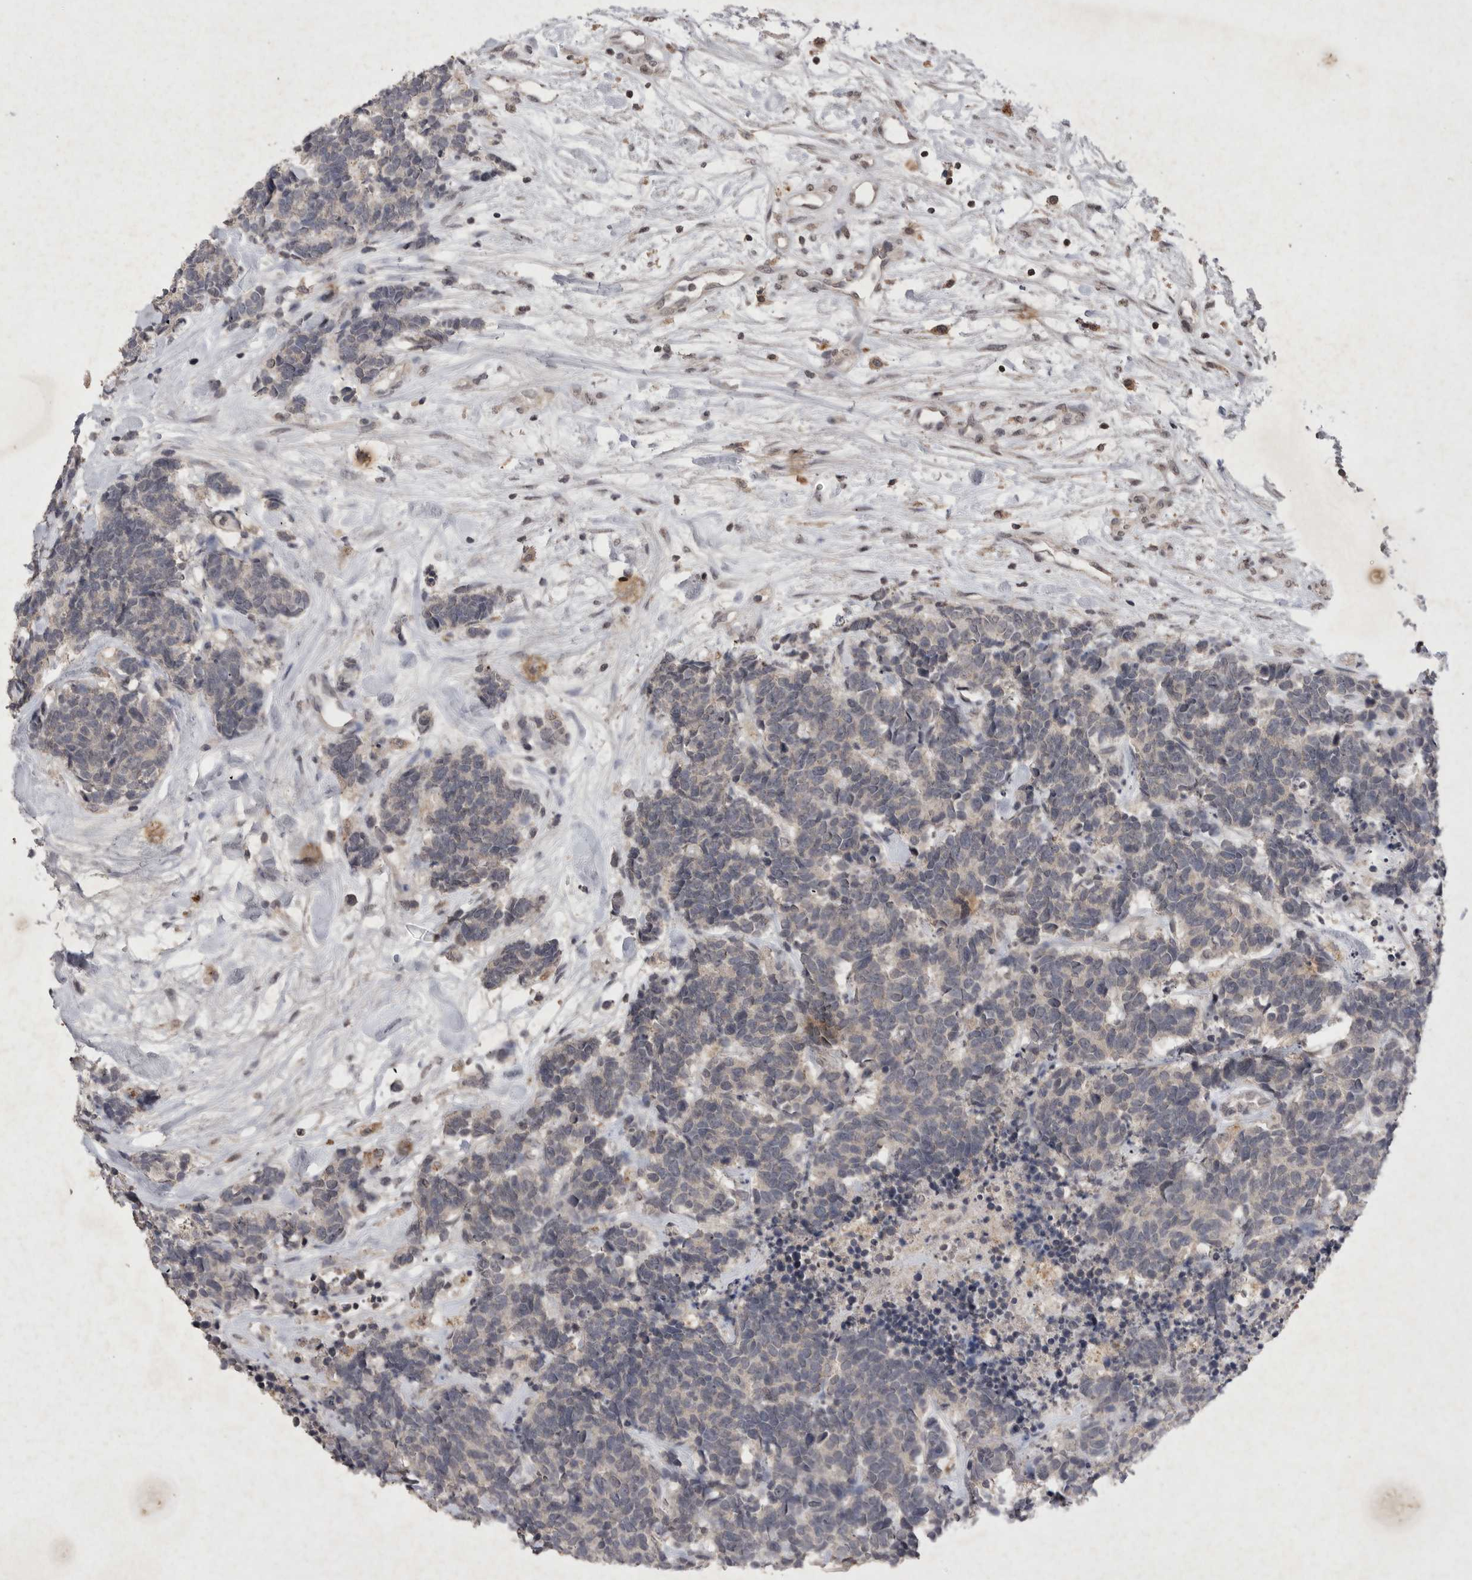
{"staining": {"intensity": "negative", "quantity": "none", "location": "none"}, "tissue": "carcinoid", "cell_type": "Tumor cells", "image_type": "cancer", "snomed": [{"axis": "morphology", "description": "Carcinoma, NOS"}, {"axis": "morphology", "description": "Carcinoid, malignant, NOS"}, {"axis": "topography", "description": "Urinary bladder"}], "caption": "Immunohistochemical staining of carcinoid displays no significant expression in tumor cells. (DAB (3,3'-diaminobenzidine) immunohistochemistry (IHC) visualized using brightfield microscopy, high magnification).", "gene": "APLNR", "patient": {"sex": "male", "age": 57}}